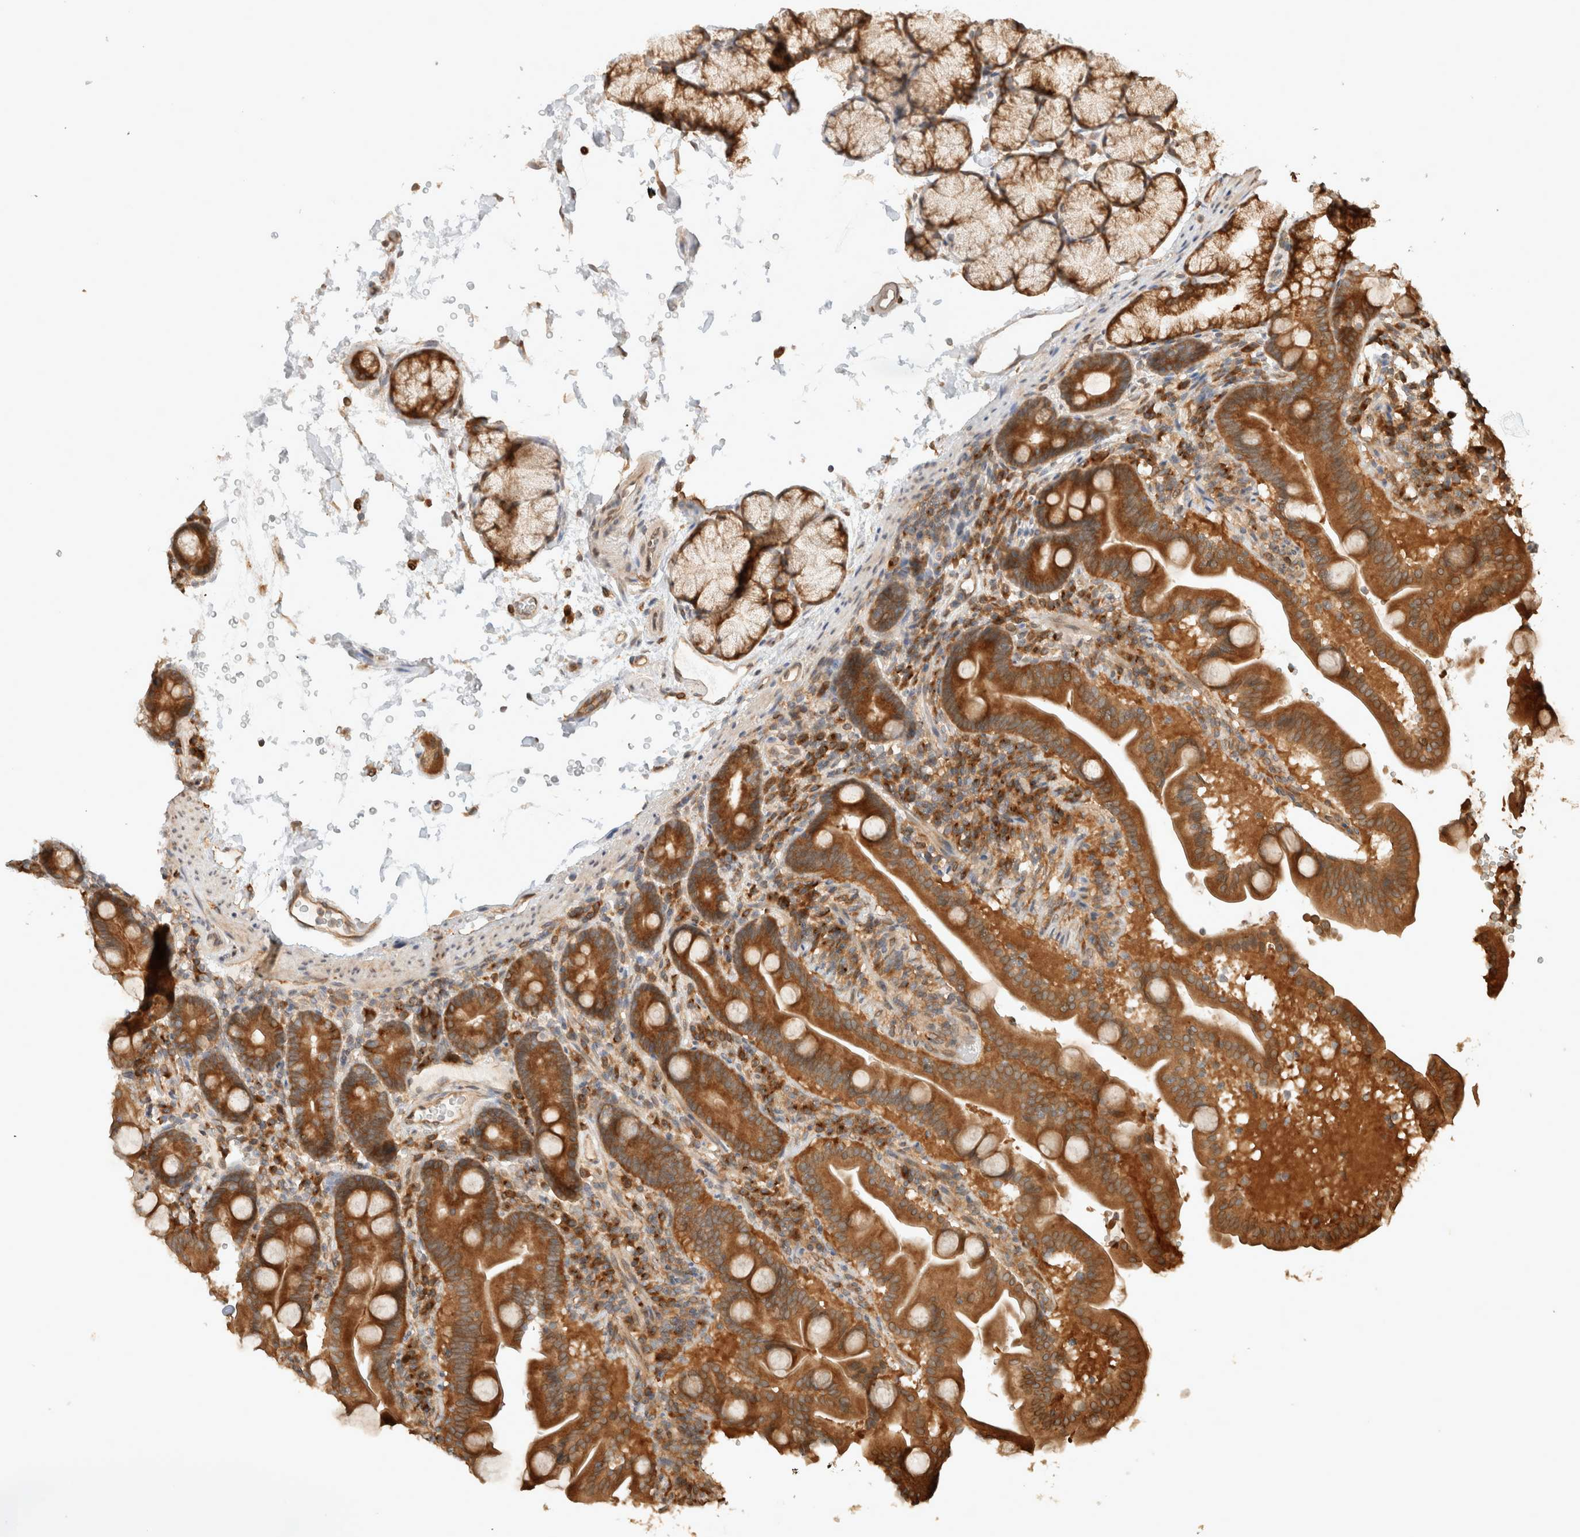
{"staining": {"intensity": "moderate", "quantity": ">75%", "location": "cytoplasmic/membranous"}, "tissue": "duodenum", "cell_type": "Glandular cells", "image_type": "normal", "snomed": [{"axis": "morphology", "description": "Normal tissue, NOS"}, {"axis": "topography", "description": "Duodenum"}], "caption": "Duodenum was stained to show a protein in brown. There is medium levels of moderate cytoplasmic/membranous expression in about >75% of glandular cells.", "gene": "ARFGEF2", "patient": {"sex": "male", "age": 54}}